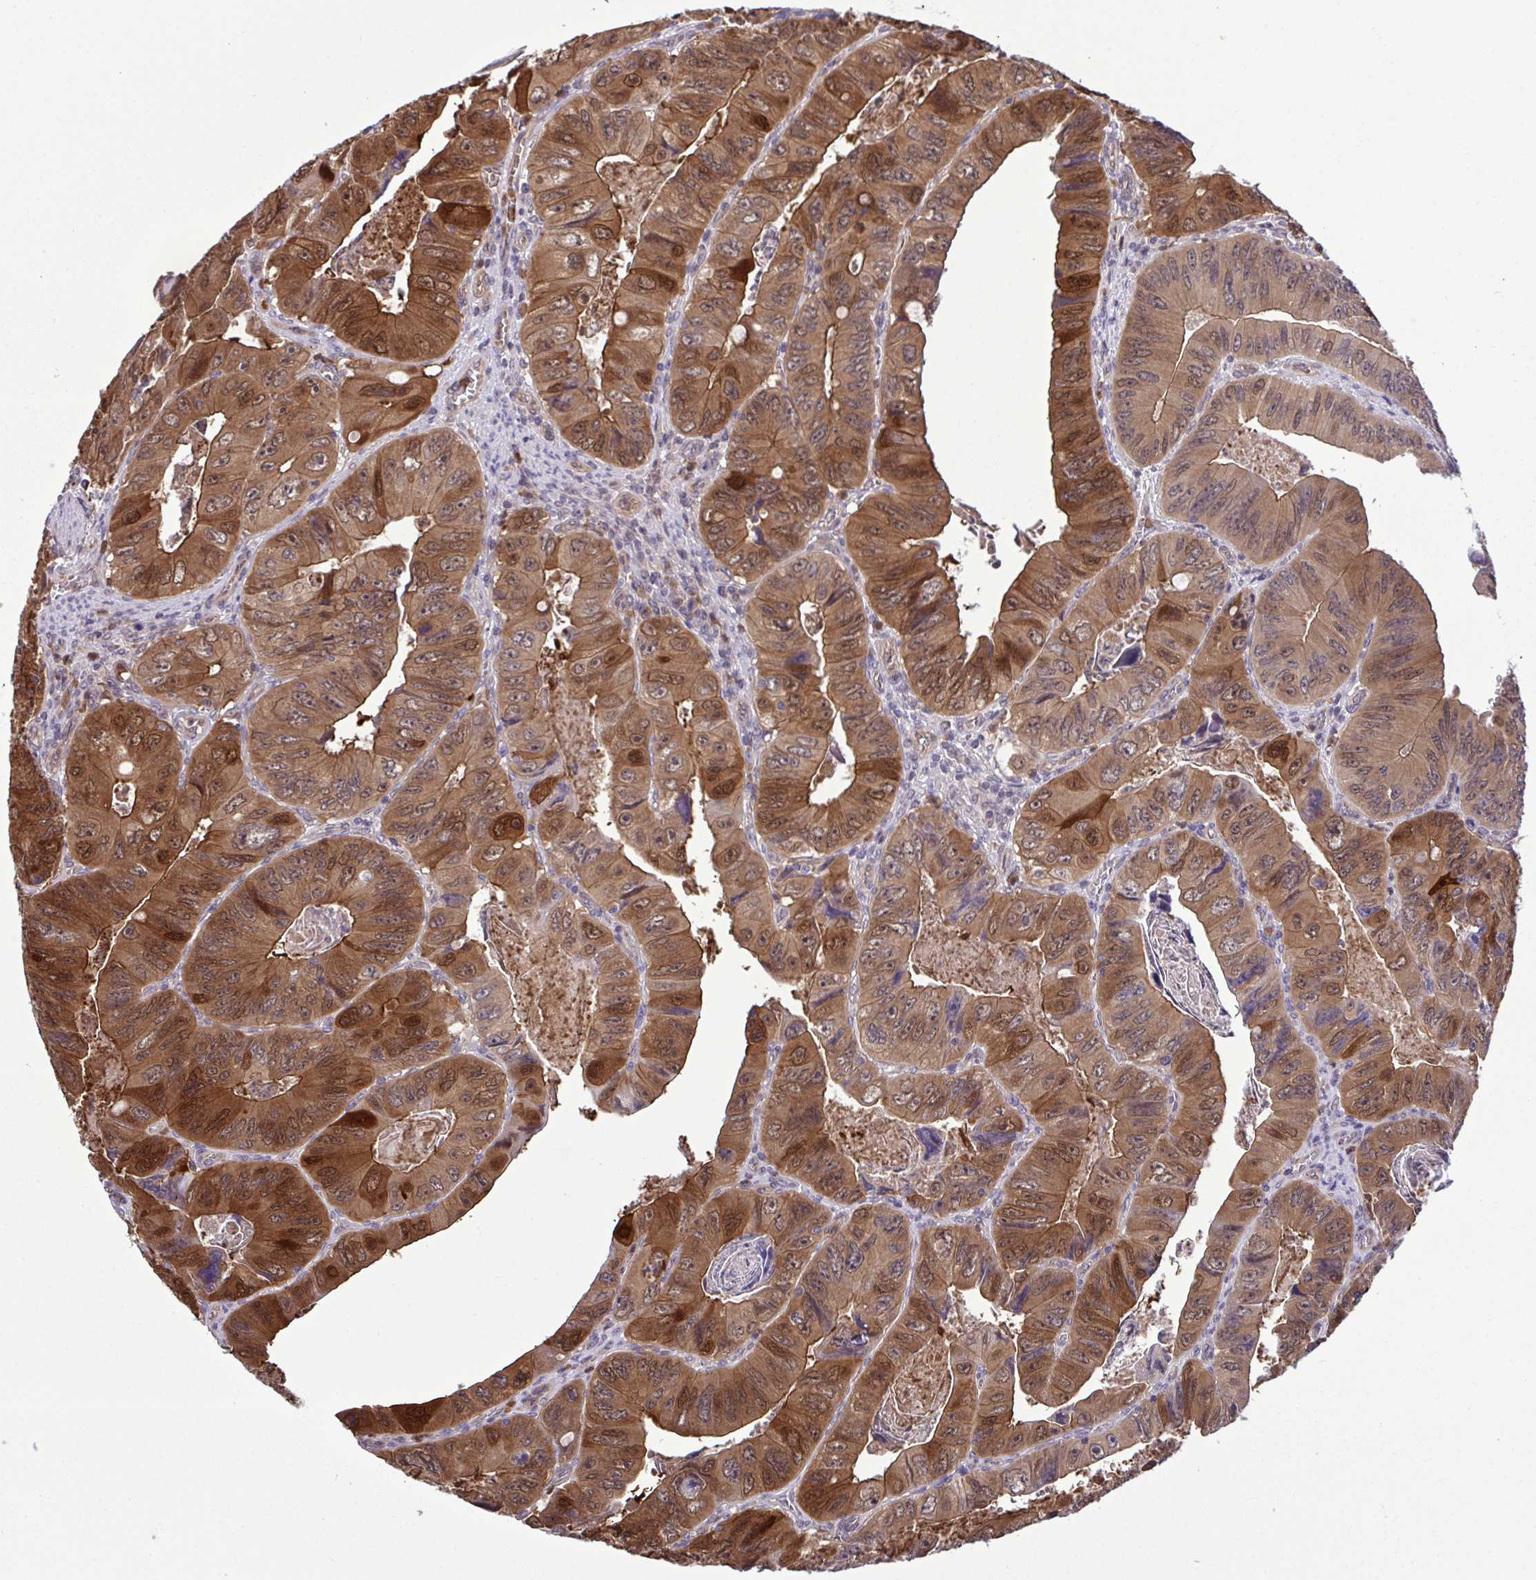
{"staining": {"intensity": "moderate", "quantity": ">75%", "location": "cytoplasmic/membranous,nuclear"}, "tissue": "colorectal cancer", "cell_type": "Tumor cells", "image_type": "cancer", "snomed": [{"axis": "morphology", "description": "Adenocarcinoma, NOS"}, {"axis": "topography", "description": "Colon"}], "caption": "Protein analysis of colorectal cancer tissue displays moderate cytoplasmic/membranous and nuclear positivity in approximately >75% of tumor cells.", "gene": "CMPK1", "patient": {"sex": "female", "age": 84}}